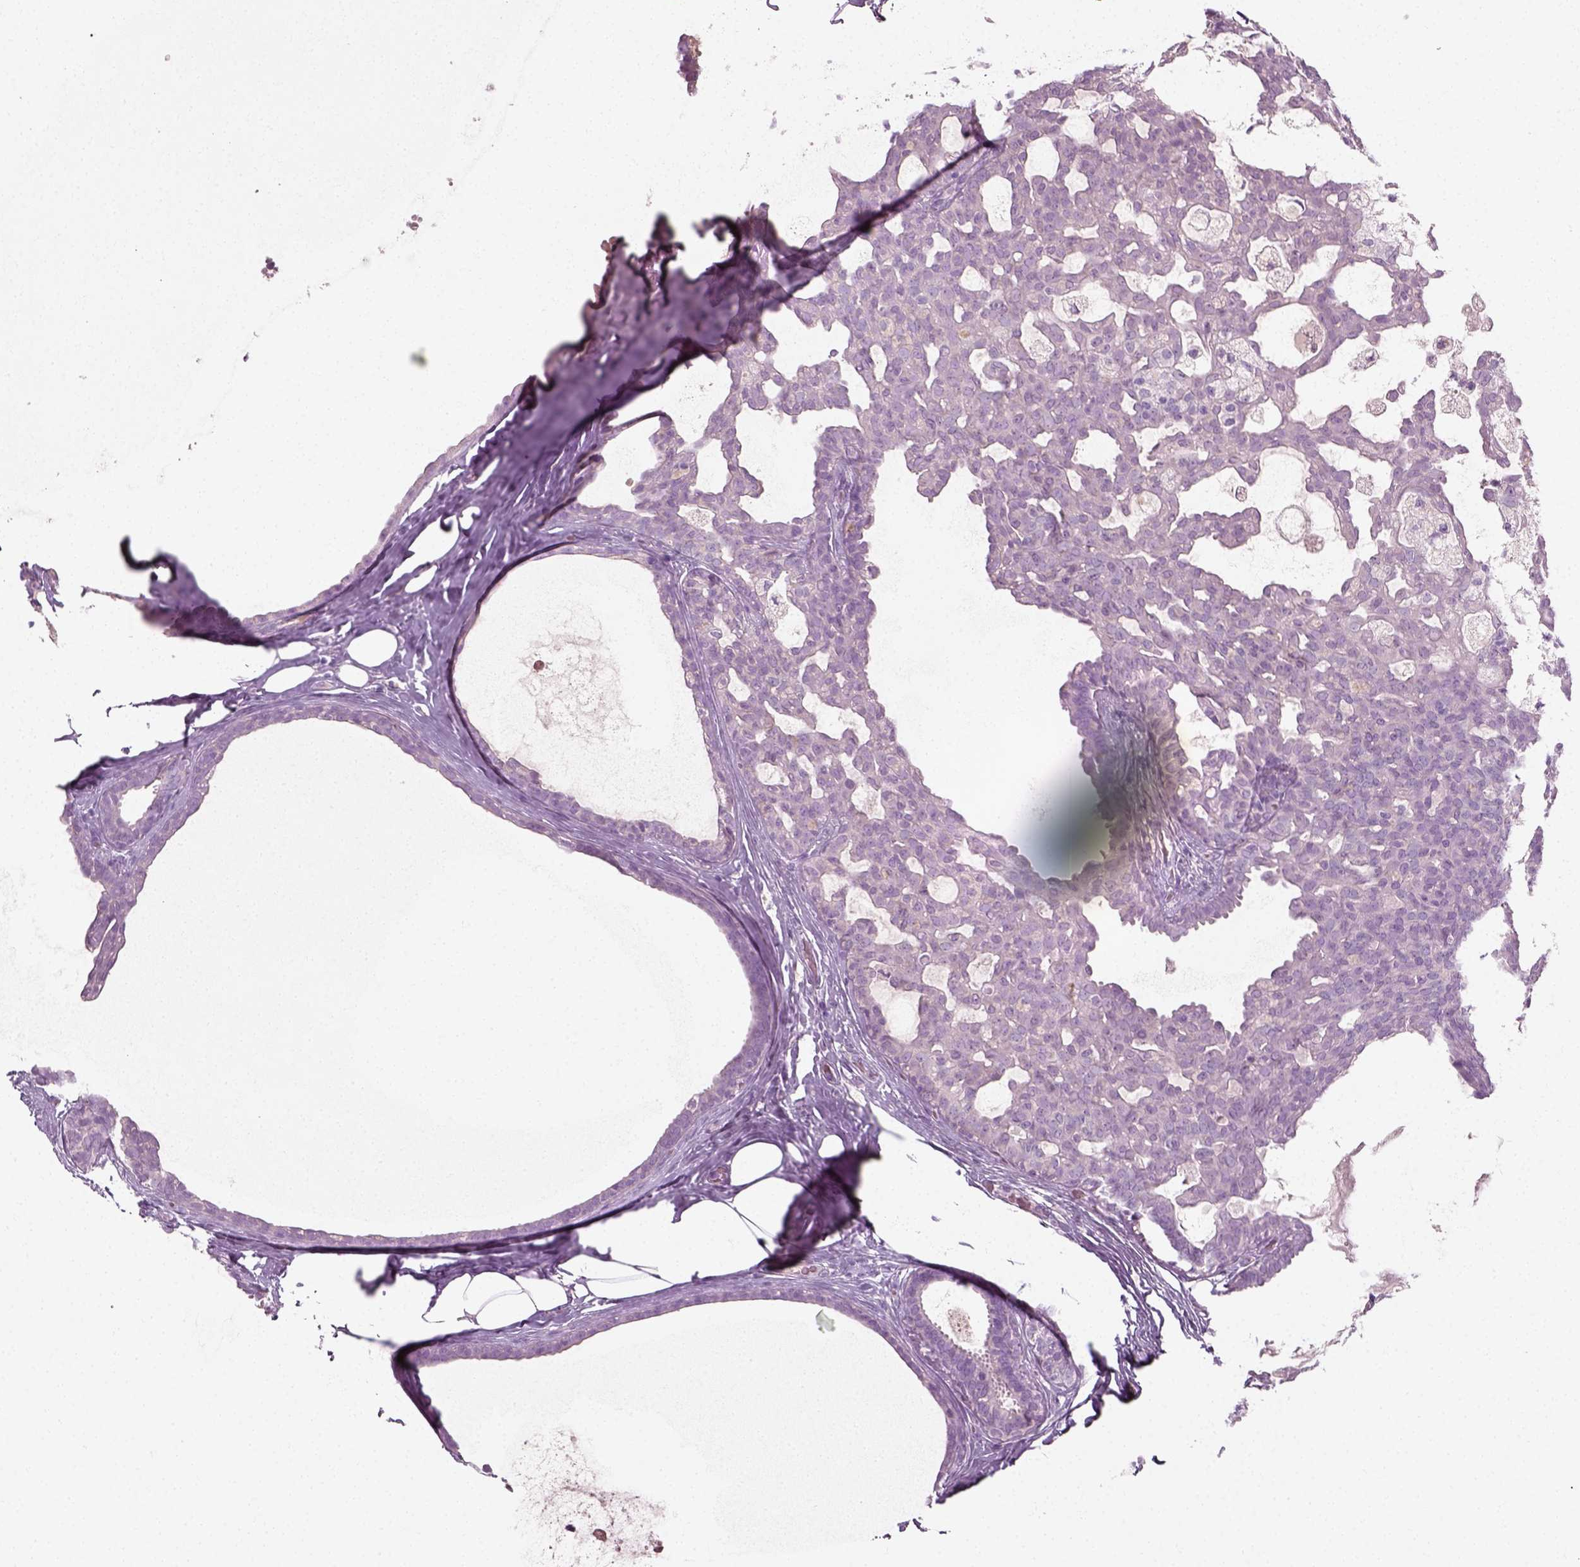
{"staining": {"intensity": "negative", "quantity": "none", "location": "none"}, "tissue": "breast cancer", "cell_type": "Tumor cells", "image_type": "cancer", "snomed": [{"axis": "morphology", "description": "Duct carcinoma"}, {"axis": "topography", "description": "Breast"}], "caption": "Image shows no significant protein positivity in tumor cells of infiltrating ductal carcinoma (breast).", "gene": "SPATA31E1", "patient": {"sex": "female", "age": 59}}